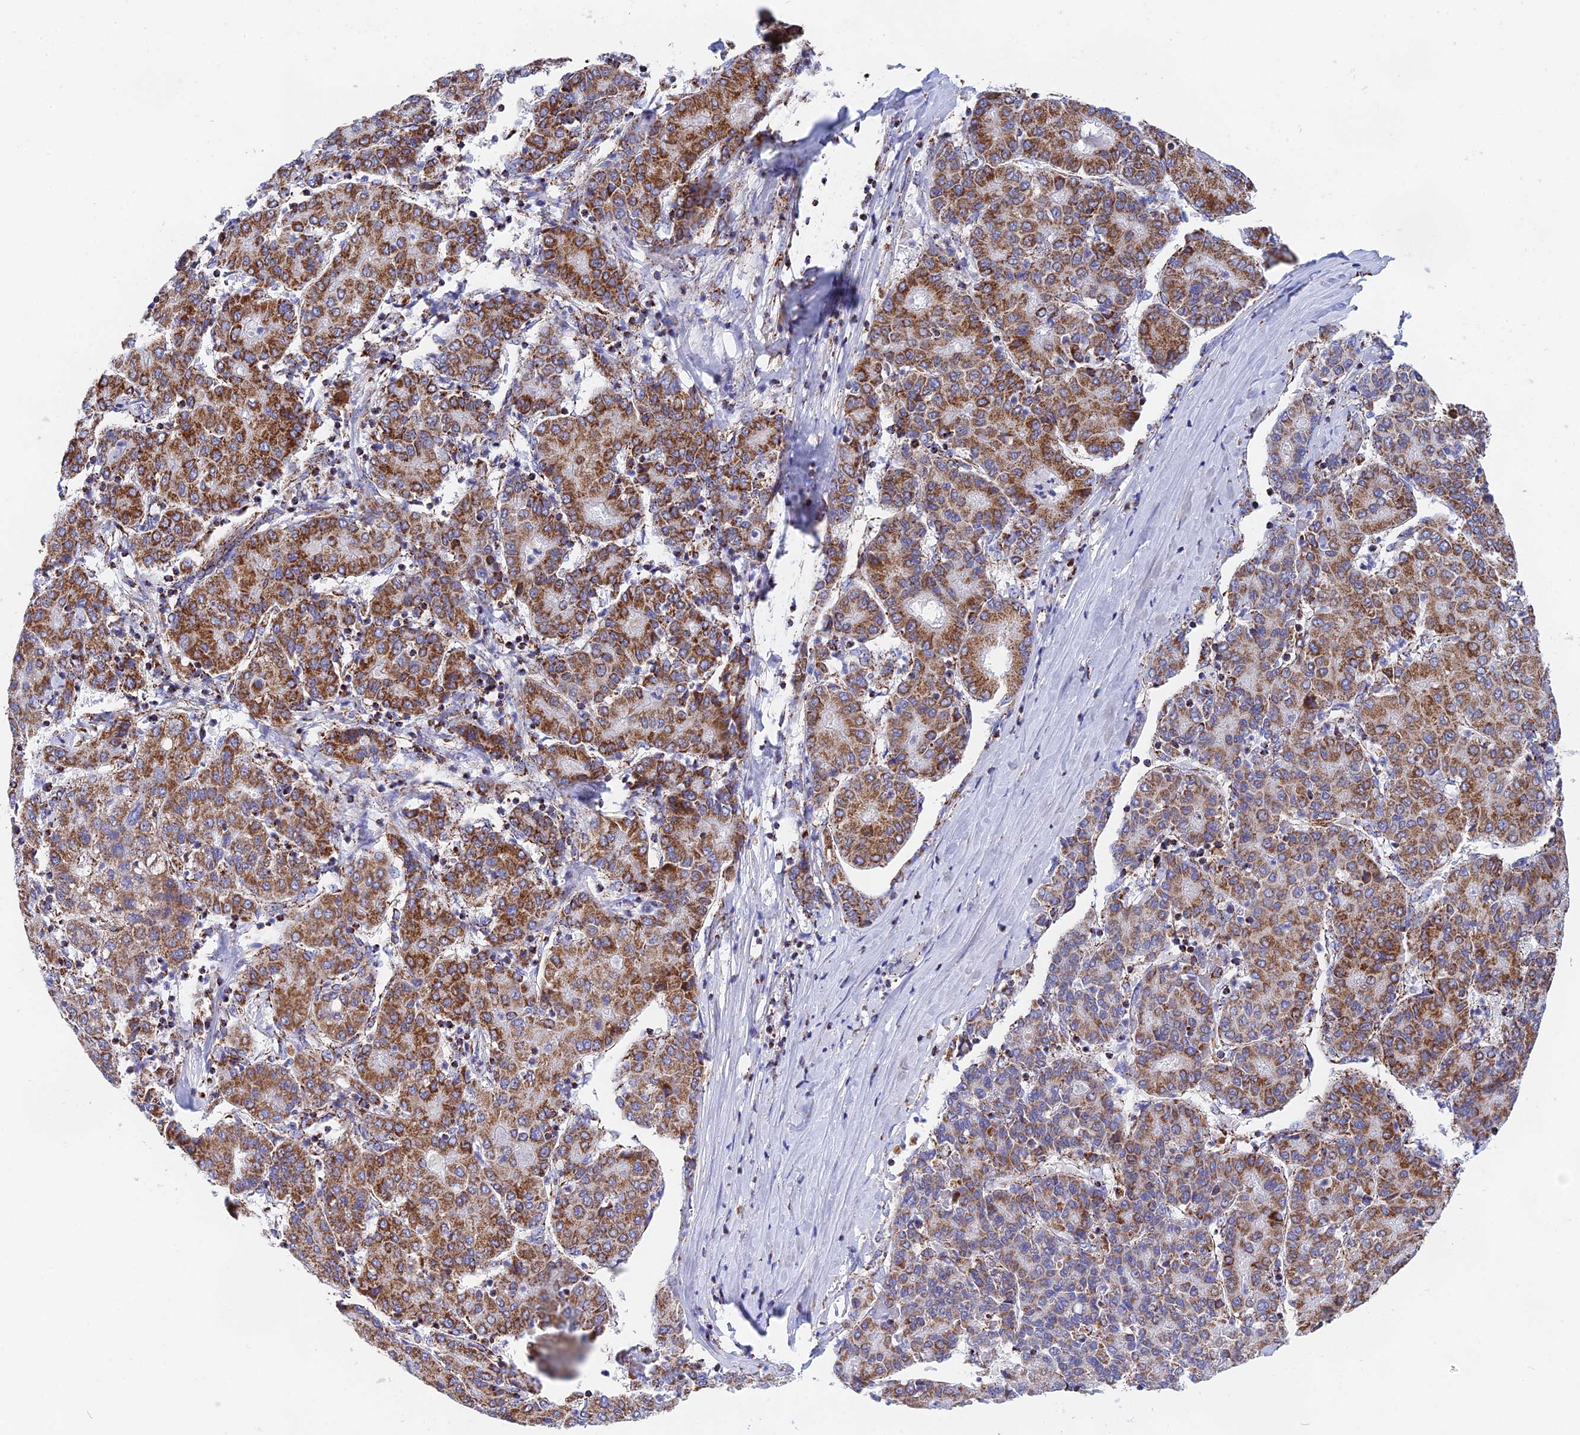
{"staining": {"intensity": "moderate", "quantity": ">75%", "location": "cytoplasmic/membranous"}, "tissue": "liver cancer", "cell_type": "Tumor cells", "image_type": "cancer", "snomed": [{"axis": "morphology", "description": "Carcinoma, Hepatocellular, NOS"}, {"axis": "topography", "description": "Liver"}], "caption": "DAB immunohistochemical staining of hepatocellular carcinoma (liver) shows moderate cytoplasmic/membranous protein staining in about >75% of tumor cells.", "gene": "NDUFA5", "patient": {"sex": "male", "age": 65}}